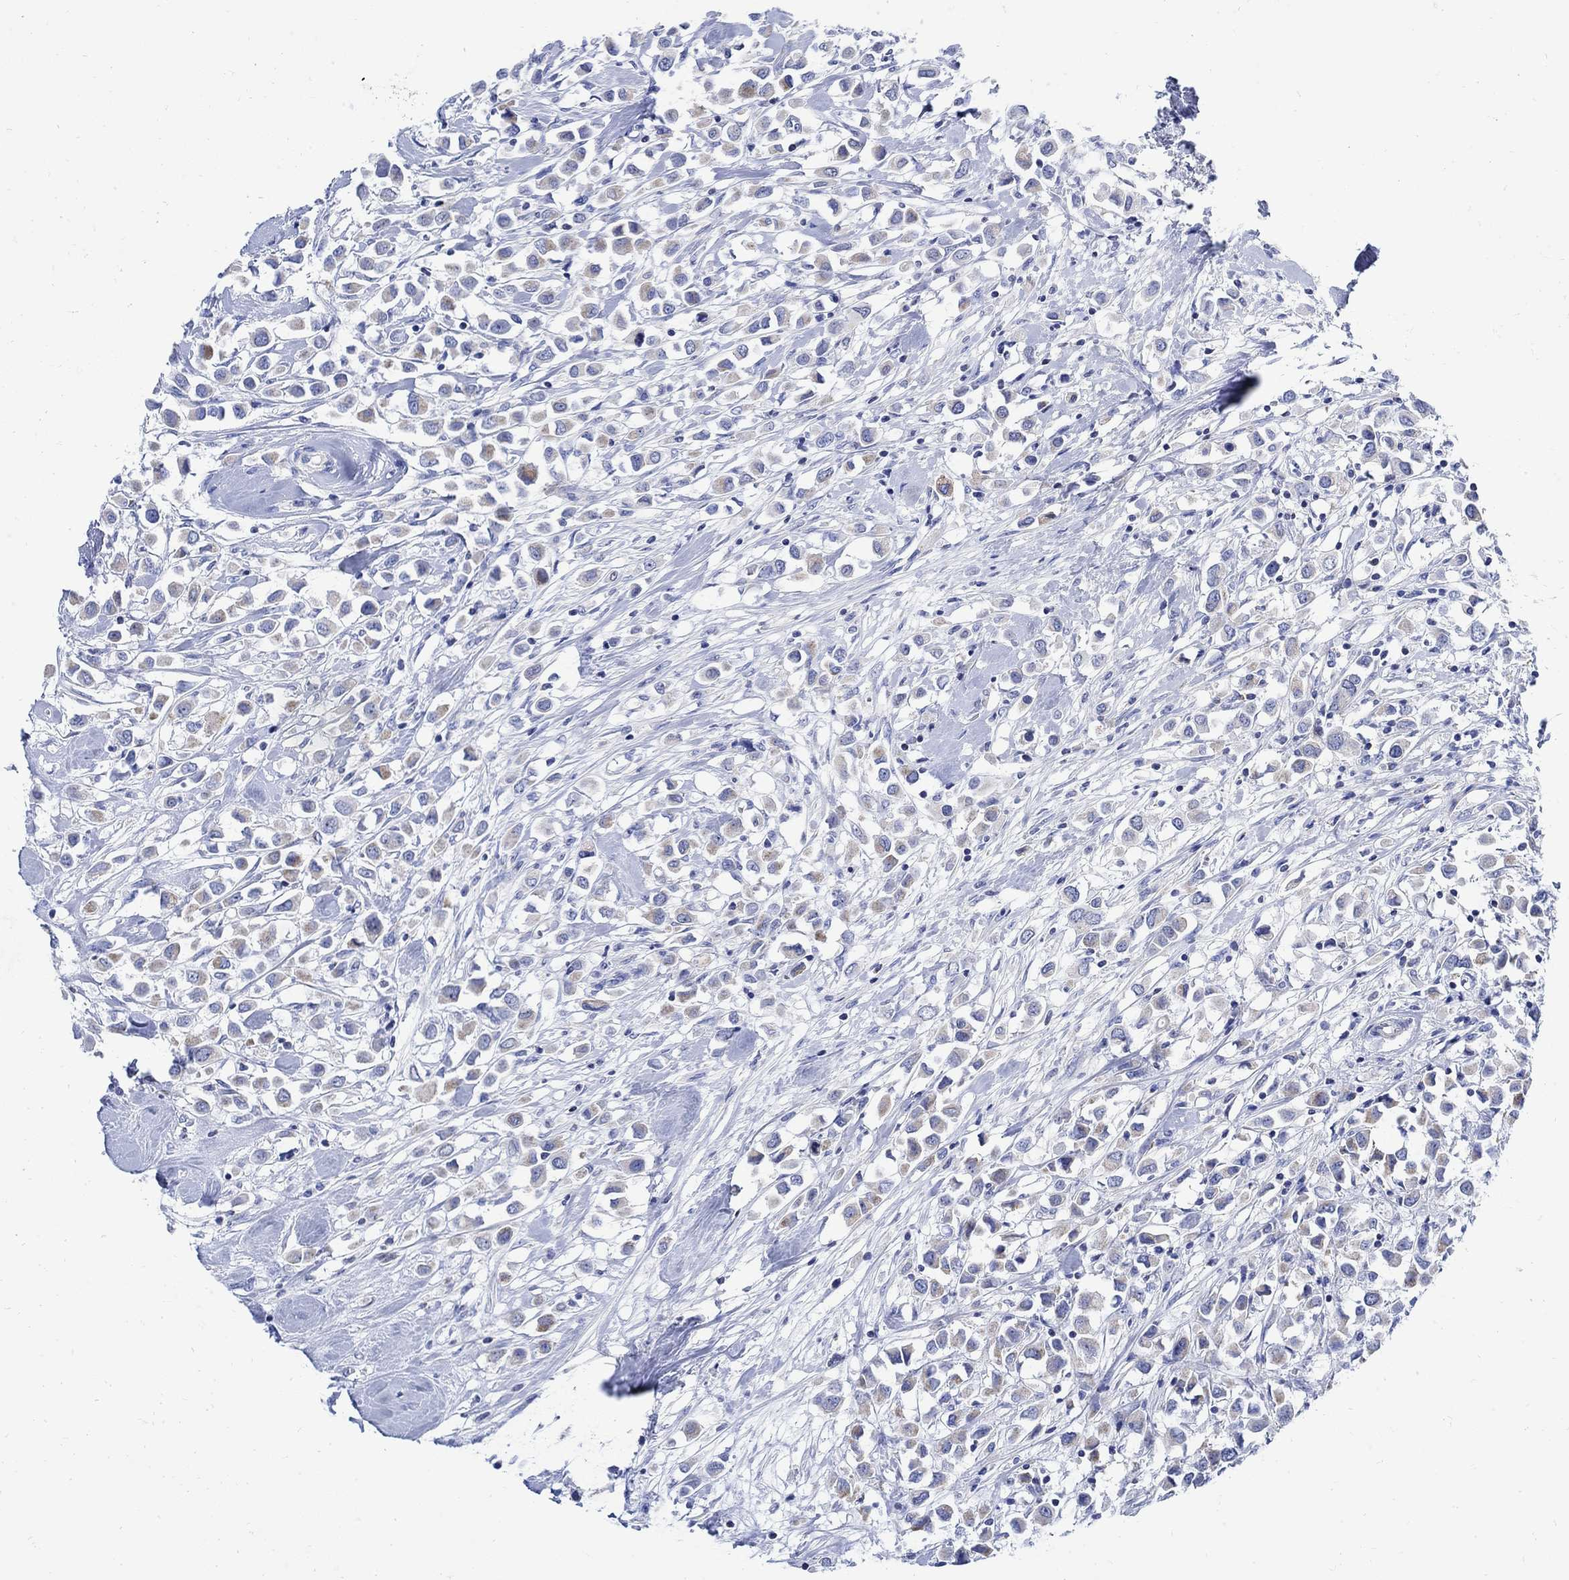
{"staining": {"intensity": "weak", "quantity": "25%-75%", "location": "cytoplasmic/membranous"}, "tissue": "breast cancer", "cell_type": "Tumor cells", "image_type": "cancer", "snomed": [{"axis": "morphology", "description": "Duct carcinoma"}, {"axis": "topography", "description": "Breast"}], "caption": "DAB immunohistochemical staining of human breast infiltrating ductal carcinoma displays weak cytoplasmic/membranous protein expression in about 25%-75% of tumor cells.", "gene": "CPLX2", "patient": {"sex": "female", "age": 61}}